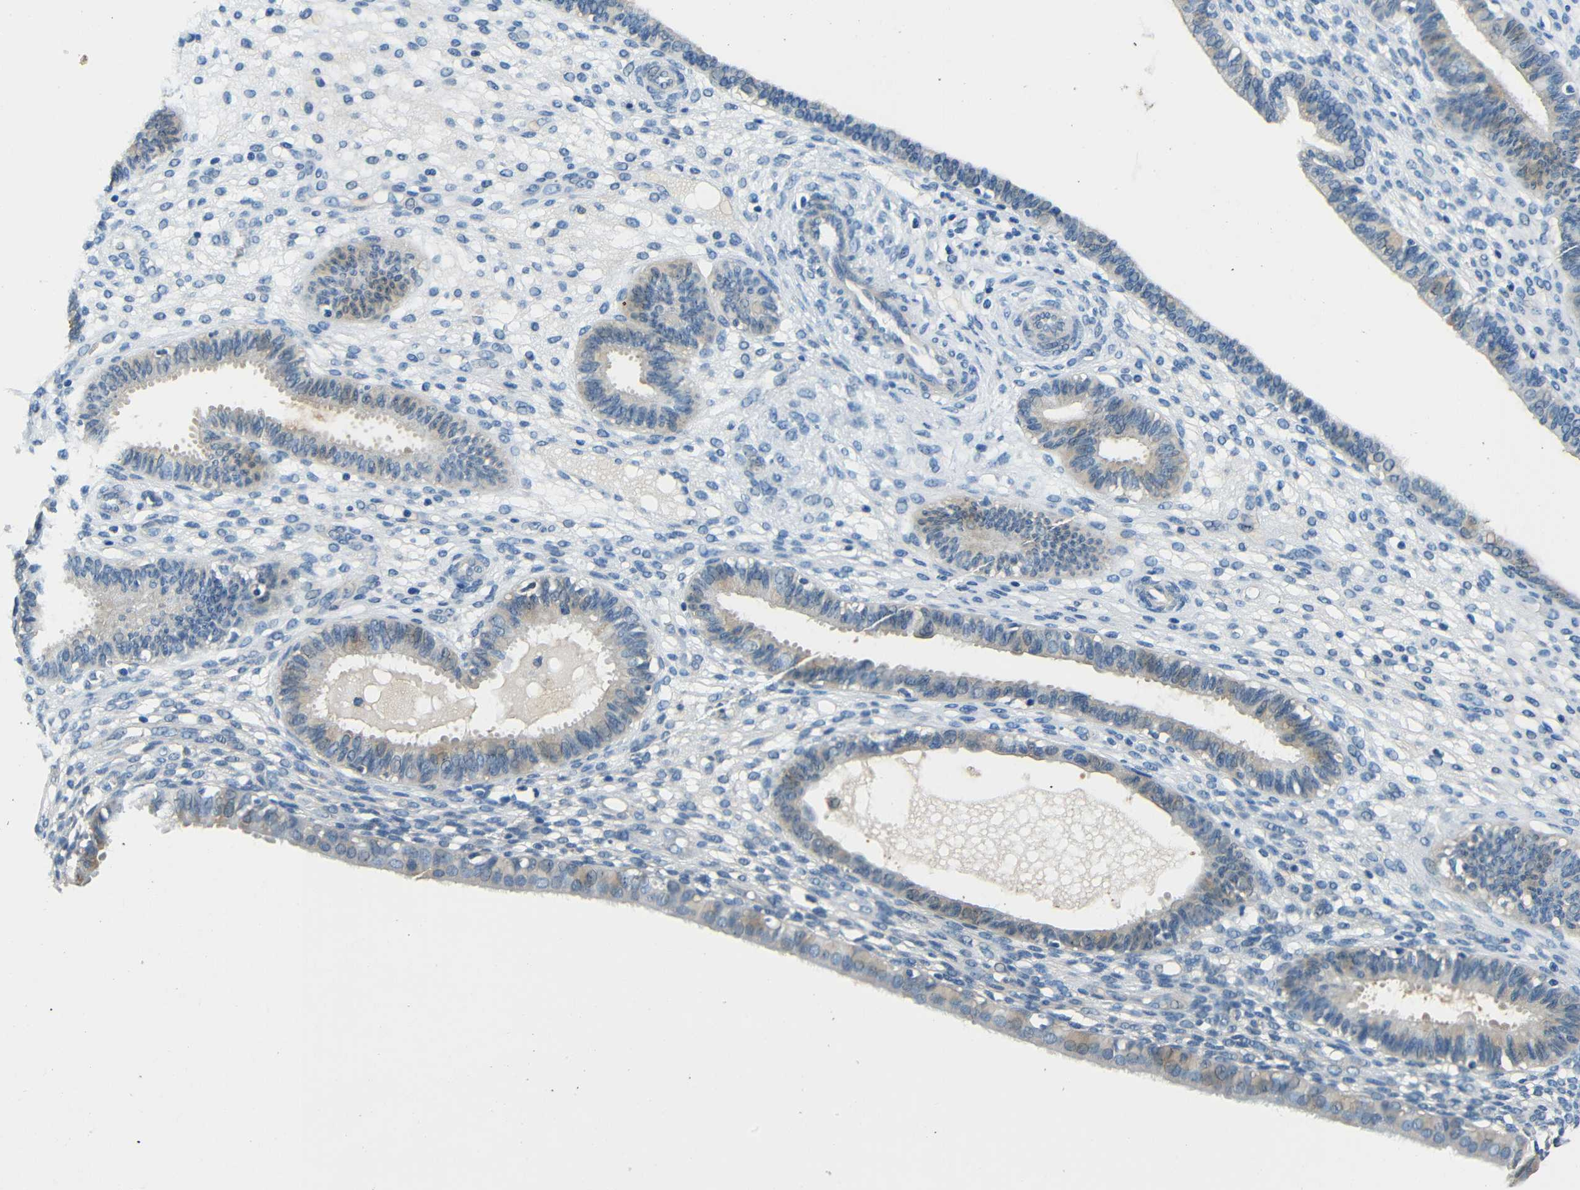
{"staining": {"intensity": "negative", "quantity": "none", "location": "none"}, "tissue": "endometrium", "cell_type": "Cells in endometrial stroma", "image_type": "normal", "snomed": [{"axis": "morphology", "description": "Normal tissue, NOS"}, {"axis": "topography", "description": "Endometrium"}], "caption": "Immunohistochemistry image of normal human endometrium stained for a protein (brown), which shows no expression in cells in endometrial stroma.", "gene": "ADAP1", "patient": {"sex": "female", "age": 61}}